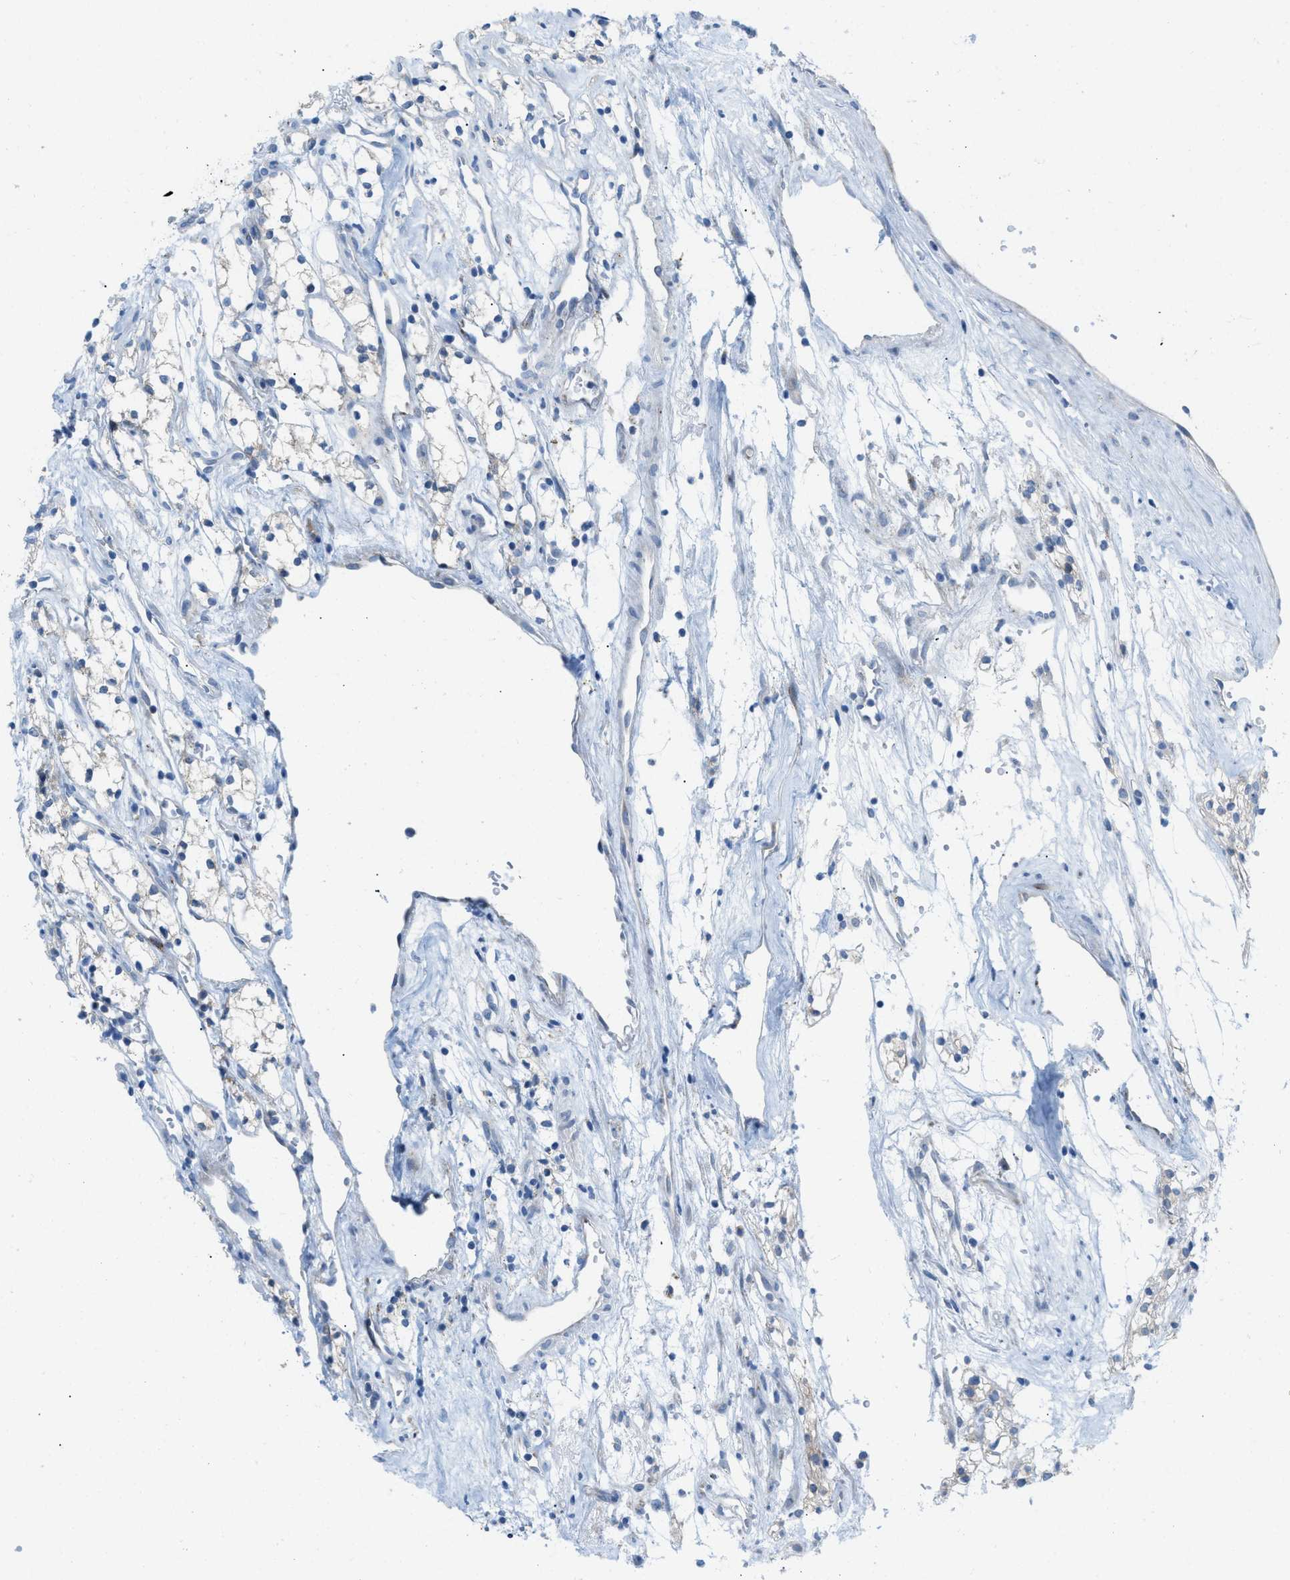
{"staining": {"intensity": "negative", "quantity": "none", "location": "none"}, "tissue": "renal cancer", "cell_type": "Tumor cells", "image_type": "cancer", "snomed": [{"axis": "morphology", "description": "Adenocarcinoma, NOS"}, {"axis": "topography", "description": "Kidney"}], "caption": "This micrograph is of renal cancer stained with IHC to label a protein in brown with the nuclei are counter-stained blue. There is no staining in tumor cells.", "gene": "RBBP9", "patient": {"sex": "male", "age": 59}}